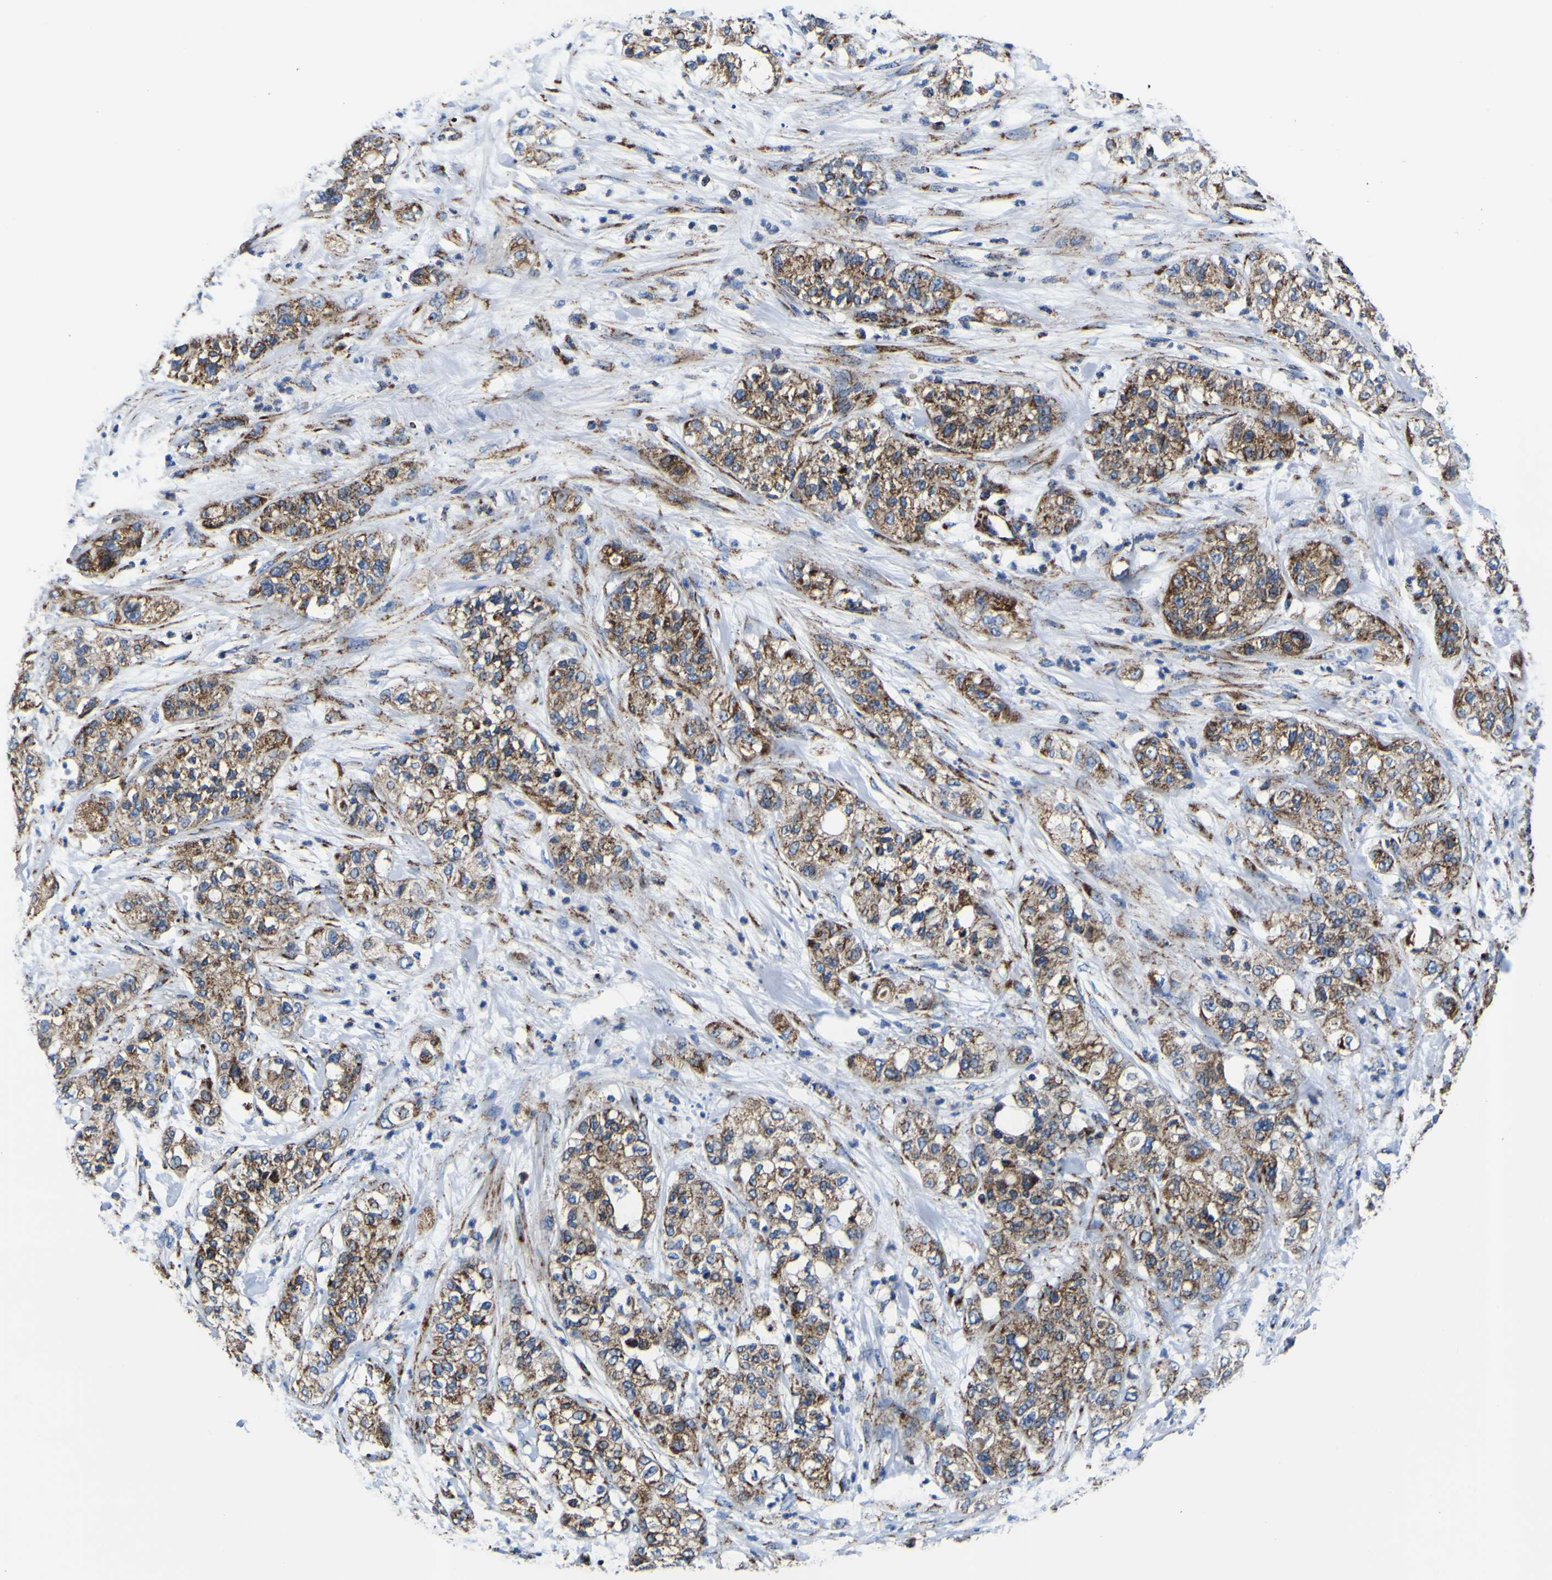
{"staining": {"intensity": "strong", "quantity": ">75%", "location": "cytoplasmic/membranous"}, "tissue": "pancreatic cancer", "cell_type": "Tumor cells", "image_type": "cancer", "snomed": [{"axis": "morphology", "description": "Adenocarcinoma, NOS"}, {"axis": "topography", "description": "Pancreas"}], "caption": "Immunohistochemistry (IHC) histopathology image of neoplastic tissue: human pancreatic cancer (adenocarcinoma) stained using IHC demonstrates high levels of strong protein expression localized specifically in the cytoplasmic/membranous of tumor cells, appearing as a cytoplasmic/membranous brown color.", "gene": "PTRH2", "patient": {"sex": "female", "age": 78}}